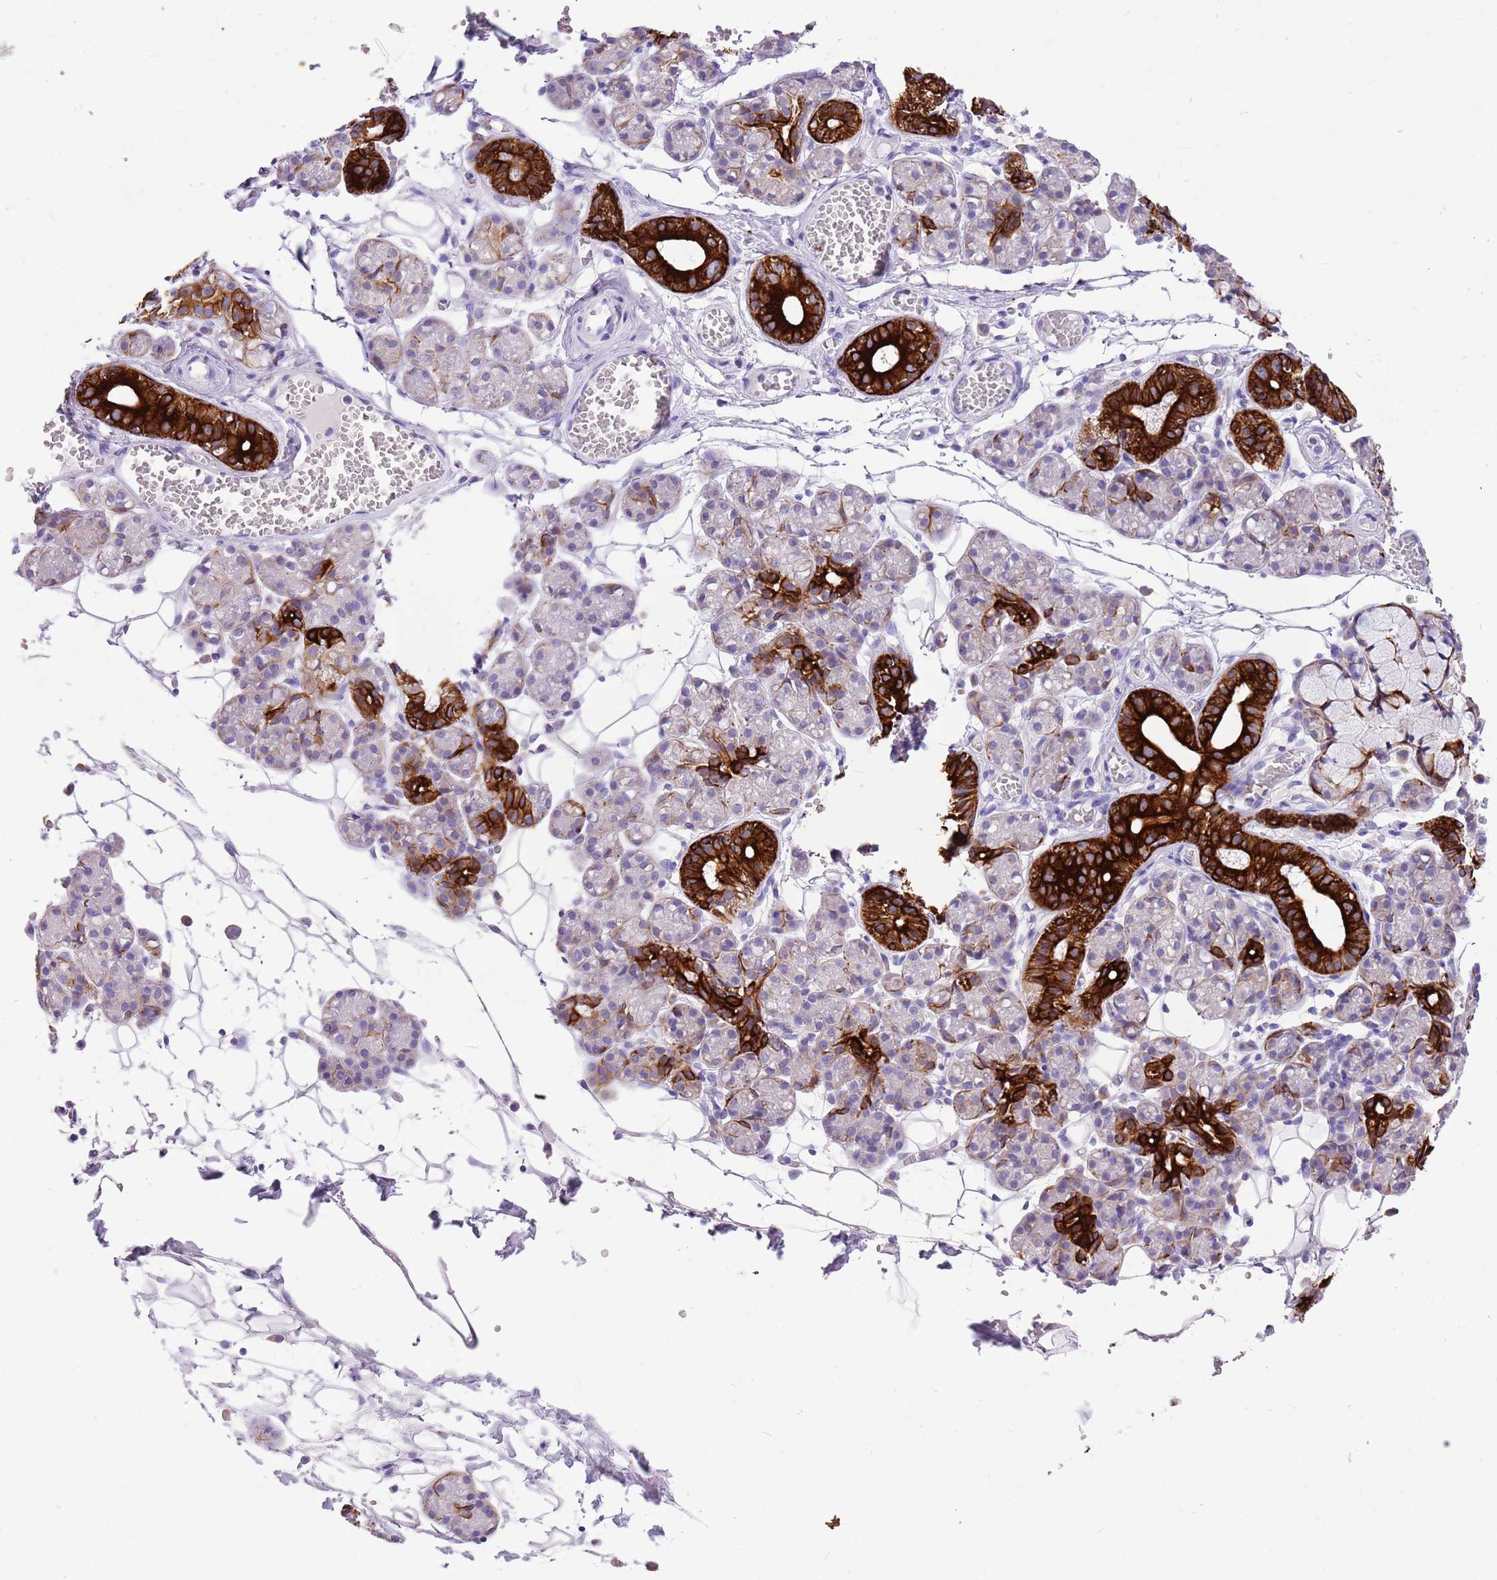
{"staining": {"intensity": "strong", "quantity": "25%-75%", "location": "cytoplasmic/membranous"}, "tissue": "salivary gland", "cell_type": "Glandular cells", "image_type": "normal", "snomed": [{"axis": "morphology", "description": "Normal tissue, NOS"}, {"axis": "topography", "description": "Salivary gland"}], "caption": "The image demonstrates immunohistochemical staining of unremarkable salivary gland. There is strong cytoplasmic/membranous staining is appreciated in about 25%-75% of glandular cells. Using DAB (3,3'-diaminobenzidine) (brown) and hematoxylin (blue) stains, captured at high magnification using brightfield microscopy.", "gene": "R3HDM4", "patient": {"sex": "male", "age": 63}}